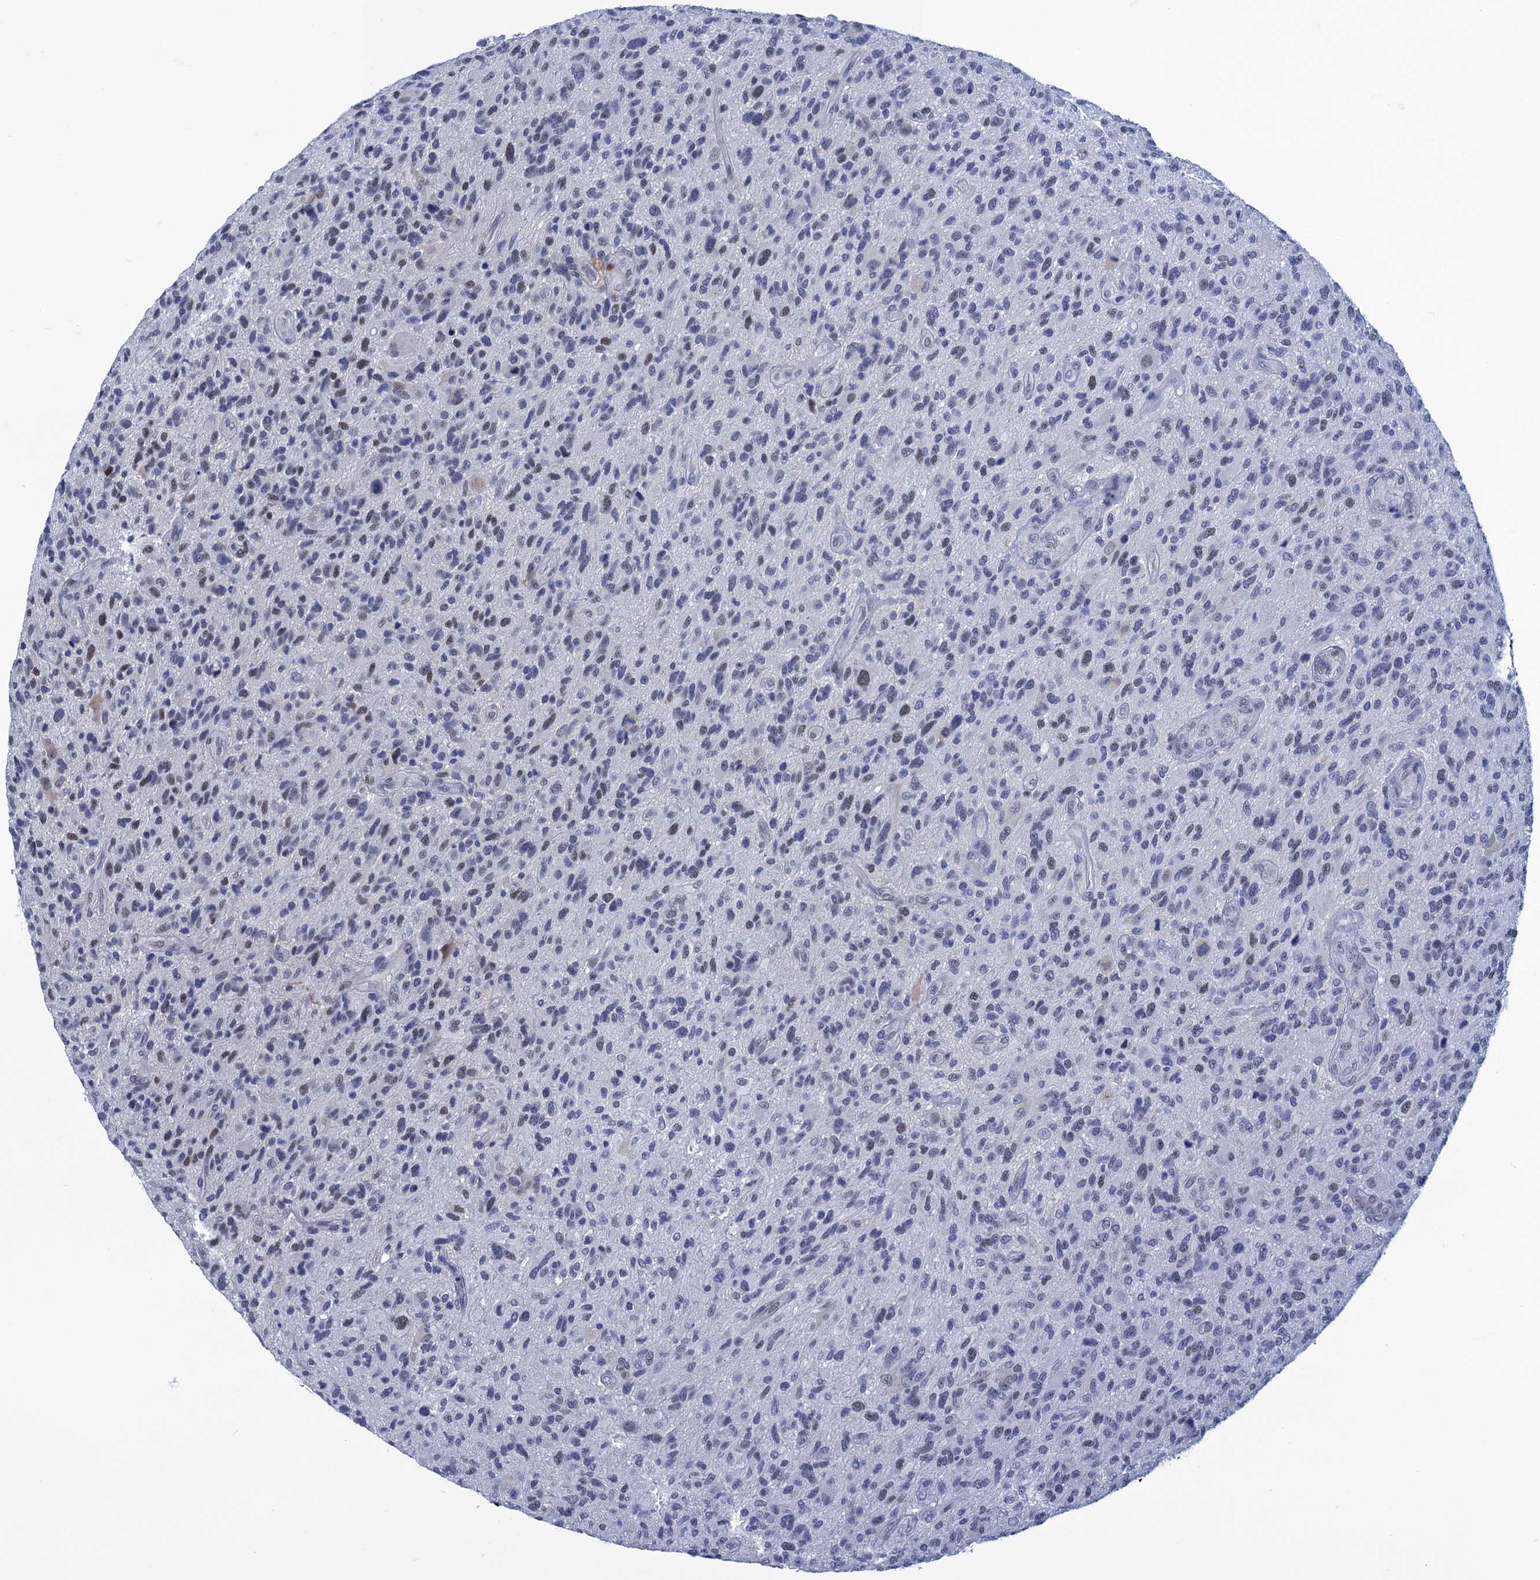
{"staining": {"intensity": "weak", "quantity": "<25%", "location": "nuclear"}, "tissue": "glioma", "cell_type": "Tumor cells", "image_type": "cancer", "snomed": [{"axis": "morphology", "description": "Glioma, malignant, High grade"}, {"axis": "topography", "description": "Brain"}], "caption": "IHC image of neoplastic tissue: human high-grade glioma (malignant) stained with DAB shows no significant protein positivity in tumor cells. (Brightfield microscopy of DAB (3,3'-diaminobenzidine) immunohistochemistry at high magnification).", "gene": "GINS3", "patient": {"sex": "male", "age": 47}}